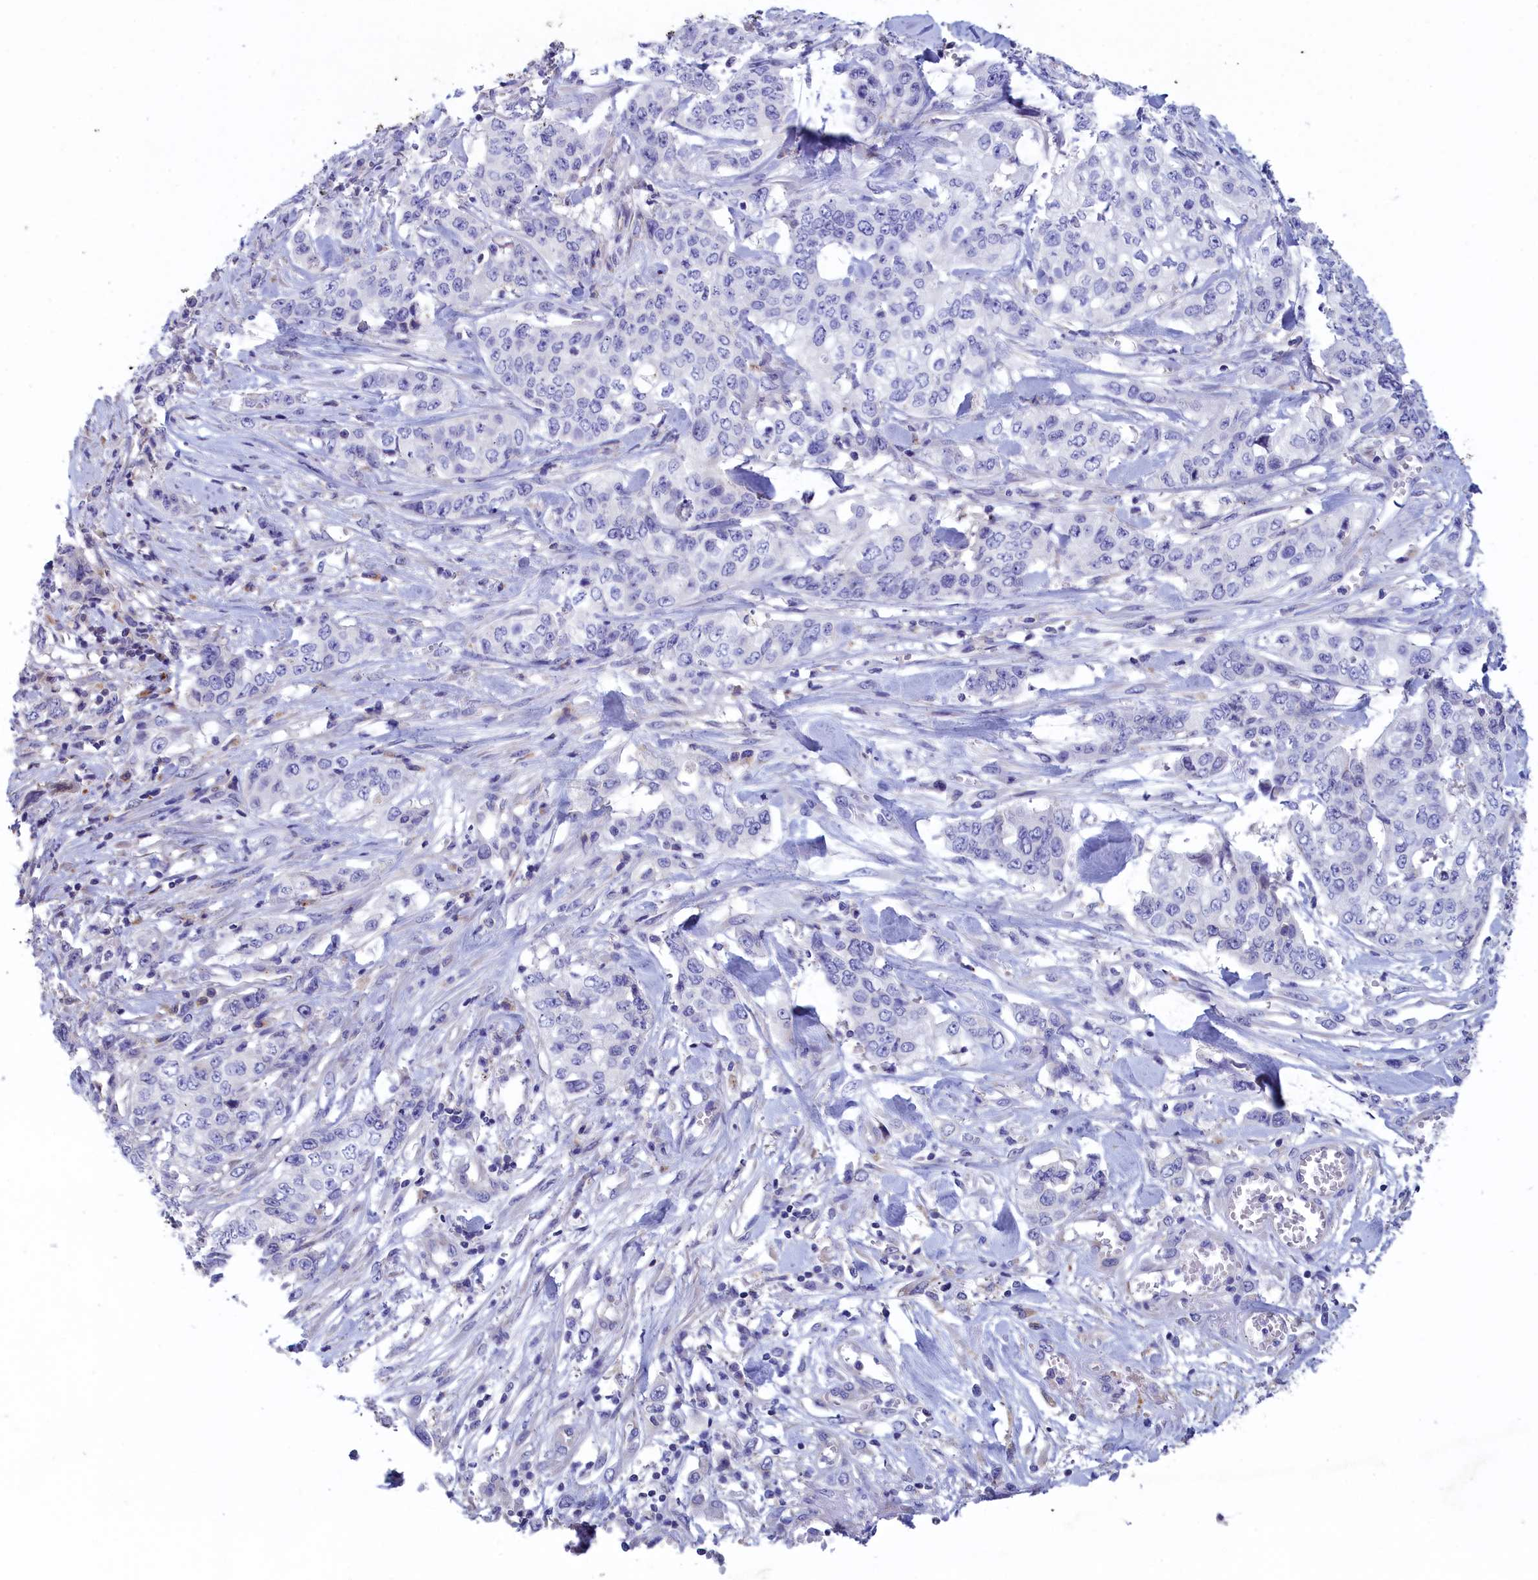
{"staining": {"intensity": "negative", "quantity": "none", "location": "none"}, "tissue": "stomach cancer", "cell_type": "Tumor cells", "image_type": "cancer", "snomed": [{"axis": "morphology", "description": "Adenocarcinoma, NOS"}, {"axis": "topography", "description": "Stomach, upper"}], "caption": "Tumor cells show no significant protein expression in stomach adenocarcinoma. The staining is performed using DAB brown chromogen with nuclei counter-stained in using hematoxylin.", "gene": "WDR6", "patient": {"sex": "male", "age": 62}}